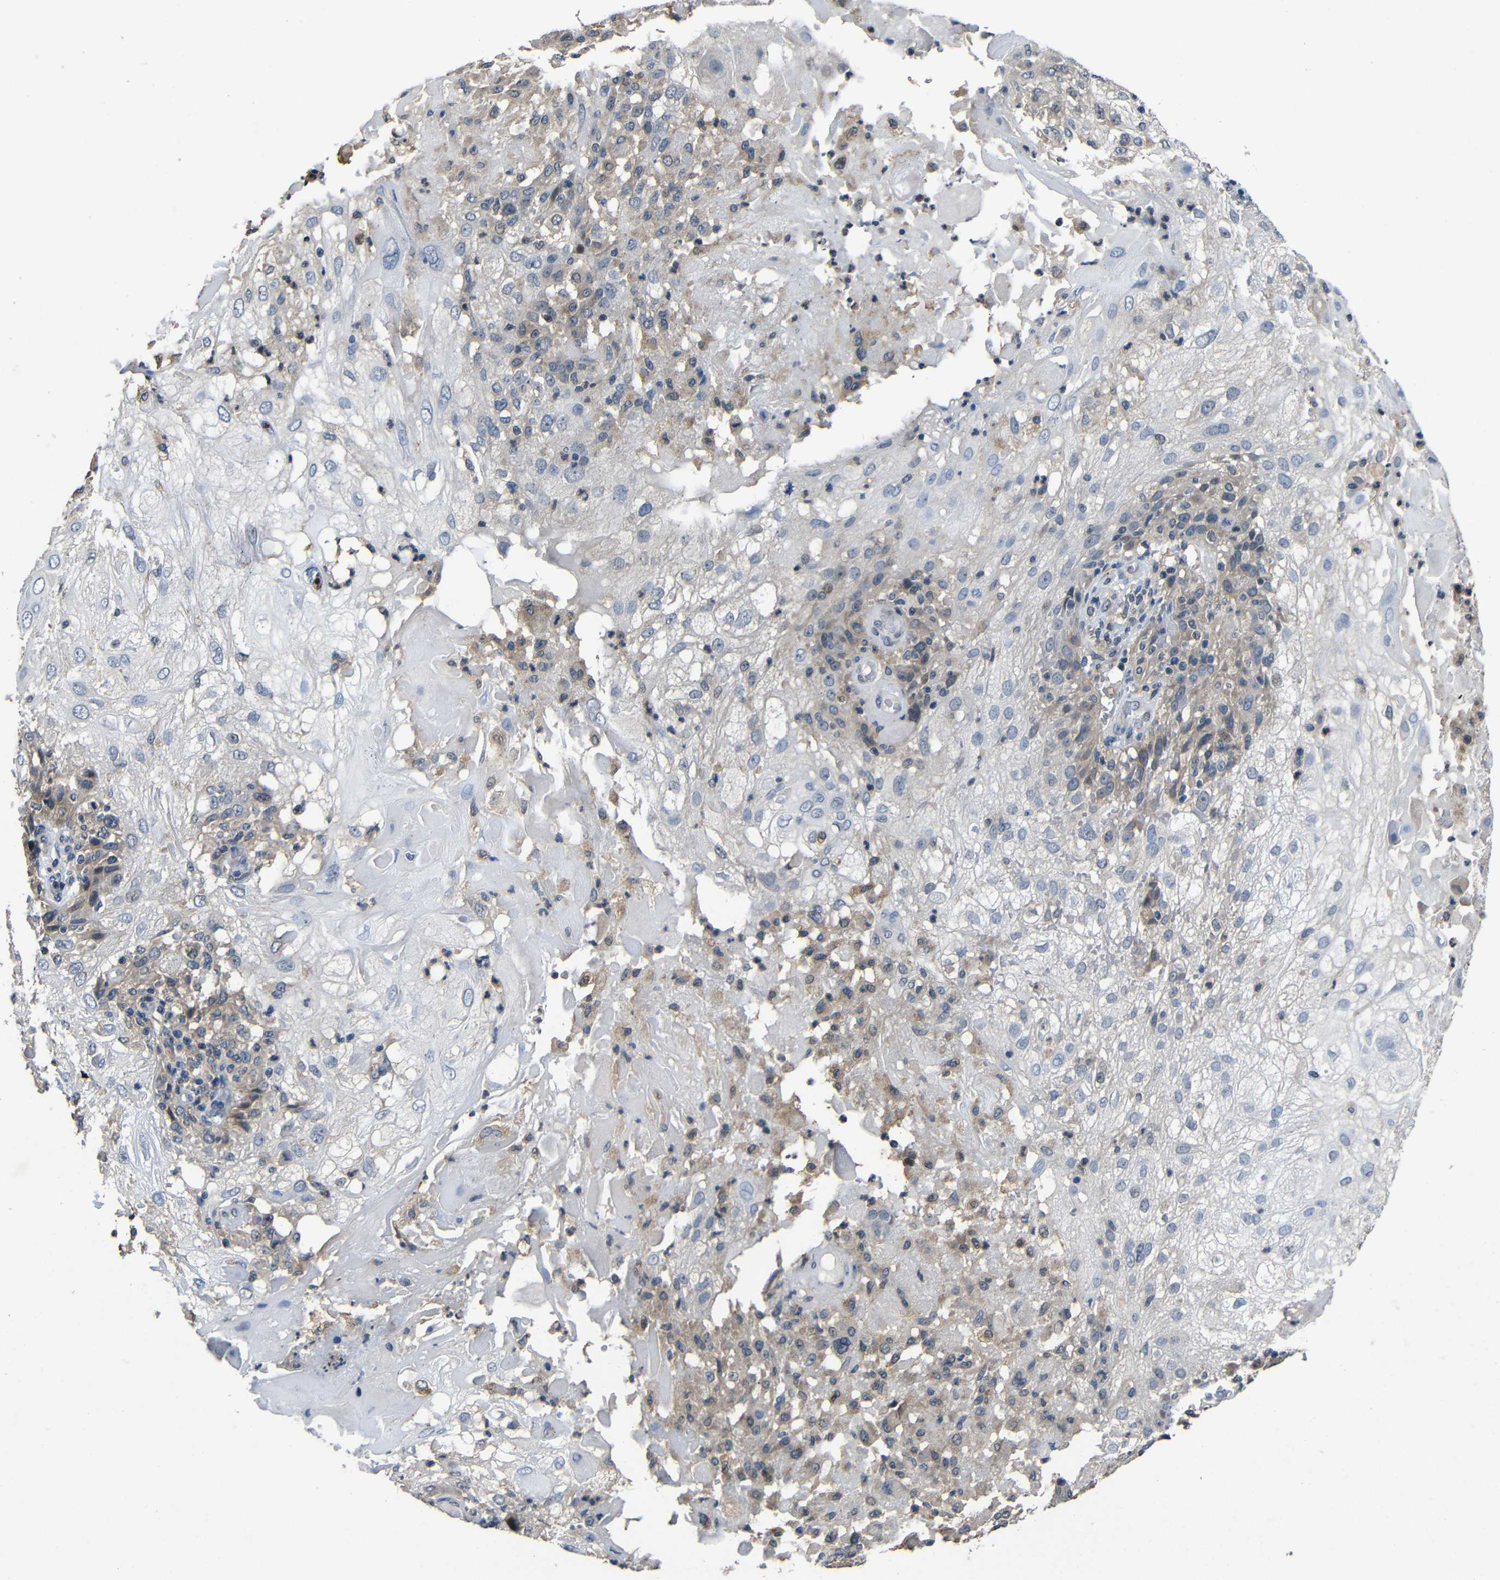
{"staining": {"intensity": "negative", "quantity": "none", "location": "none"}, "tissue": "skin cancer", "cell_type": "Tumor cells", "image_type": "cancer", "snomed": [{"axis": "morphology", "description": "Normal tissue, NOS"}, {"axis": "morphology", "description": "Squamous cell carcinoma, NOS"}, {"axis": "topography", "description": "Skin"}], "caption": "Immunohistochemistry of squamous cell carcinoma (skin) reveals no expression in tumor cells.", "gene": "C6orf89", "patient": {"sex": "female", "age": 83}}